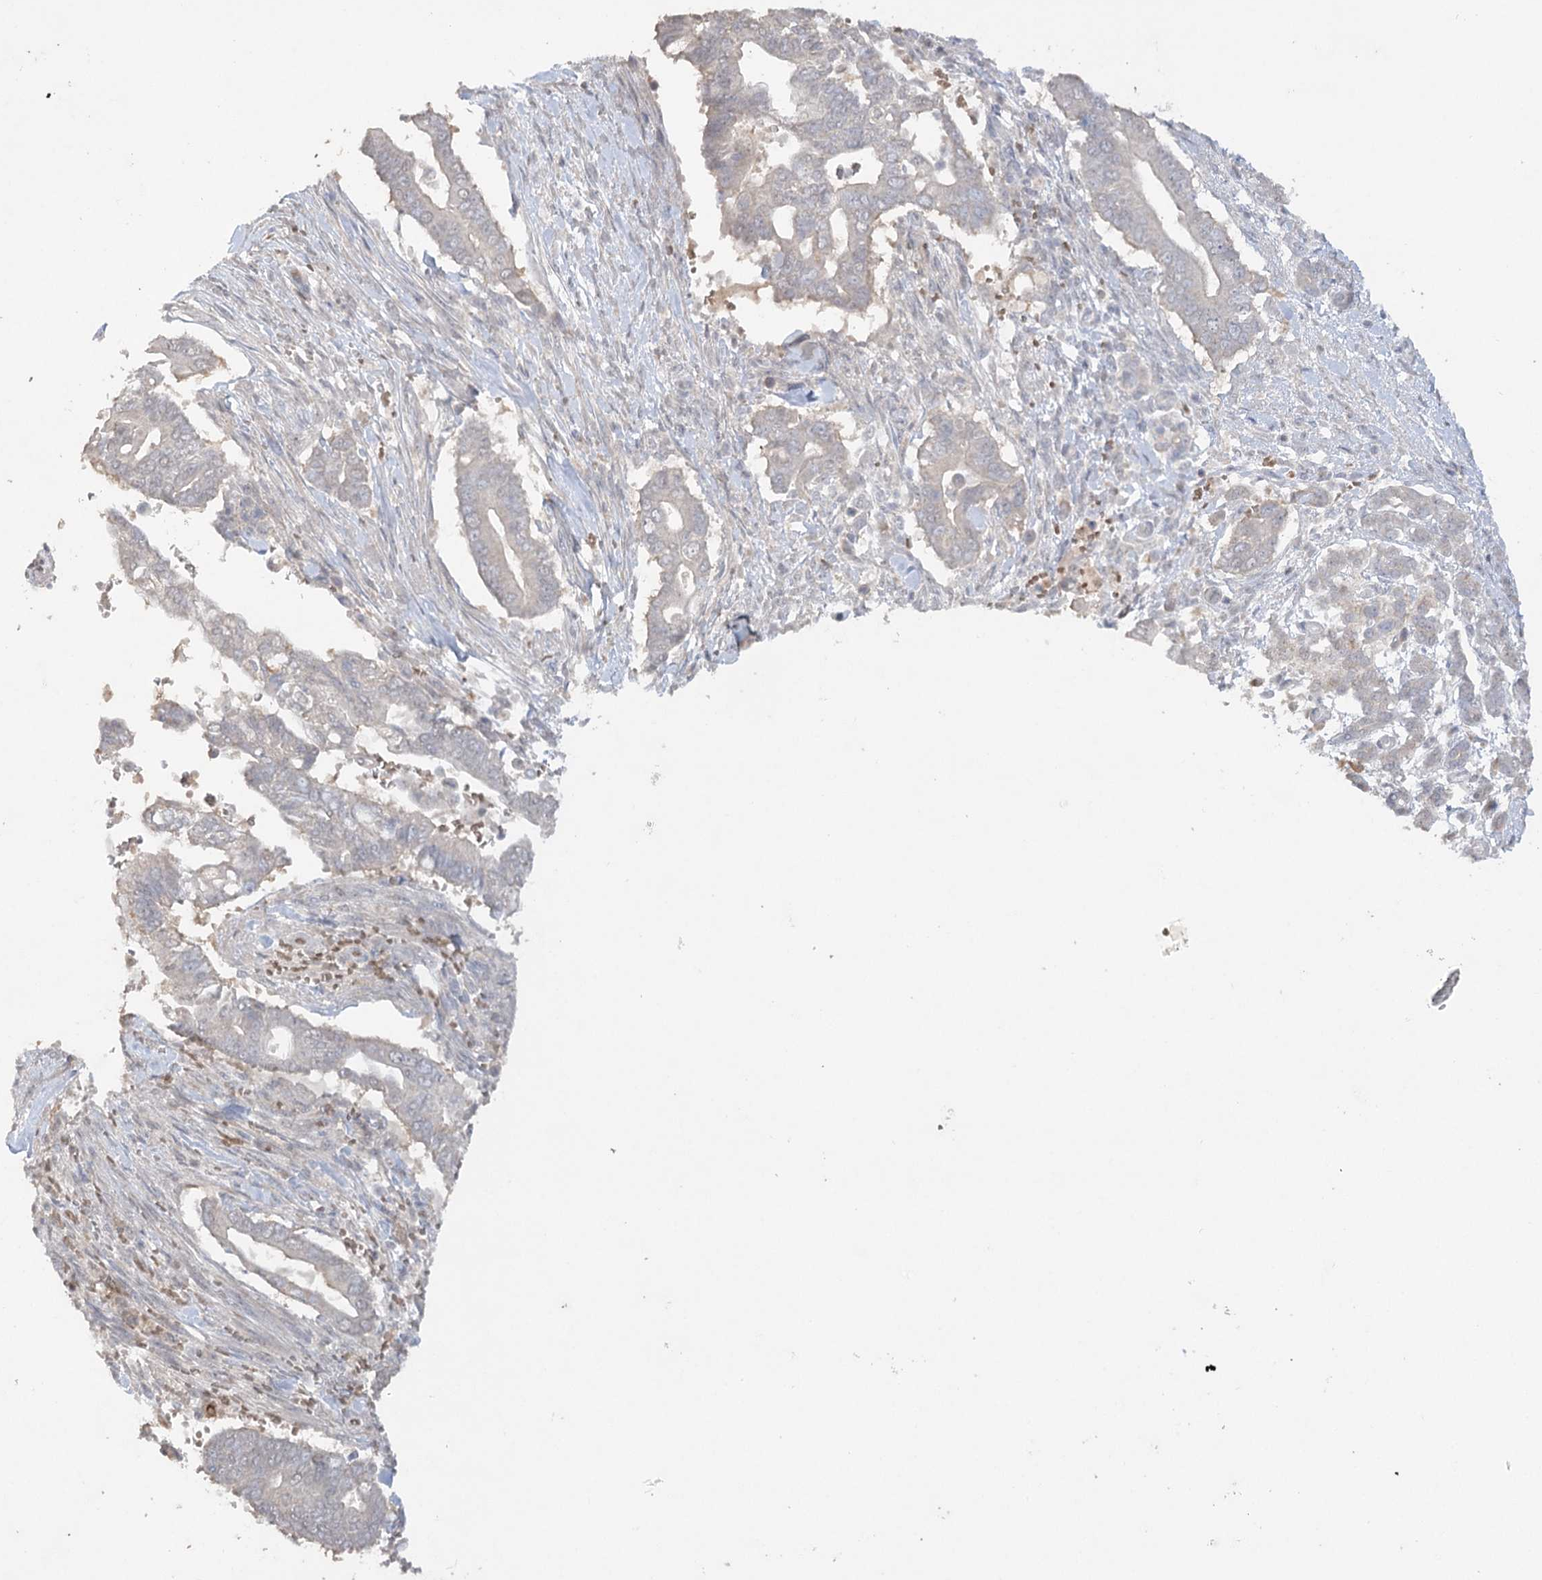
{"staining": {"intensity": "negative", "quantity": "none", "location": "none"}, "tissue": "pancreatic cancer", "cell_type": "Tumor cells", "image_type": "cancer", "snomed": [{"axis": "morphology", "description": "Adenocarcinoma, NOS"}, {"axis": "topography", "description": "Pancreas"}], "caption": "Tumor cells are negative for brown protein staining in pancreatic adenocarcinoma.", "gene": "TRAF3IP1", "patient": {"sex": "male", "age": 68}}